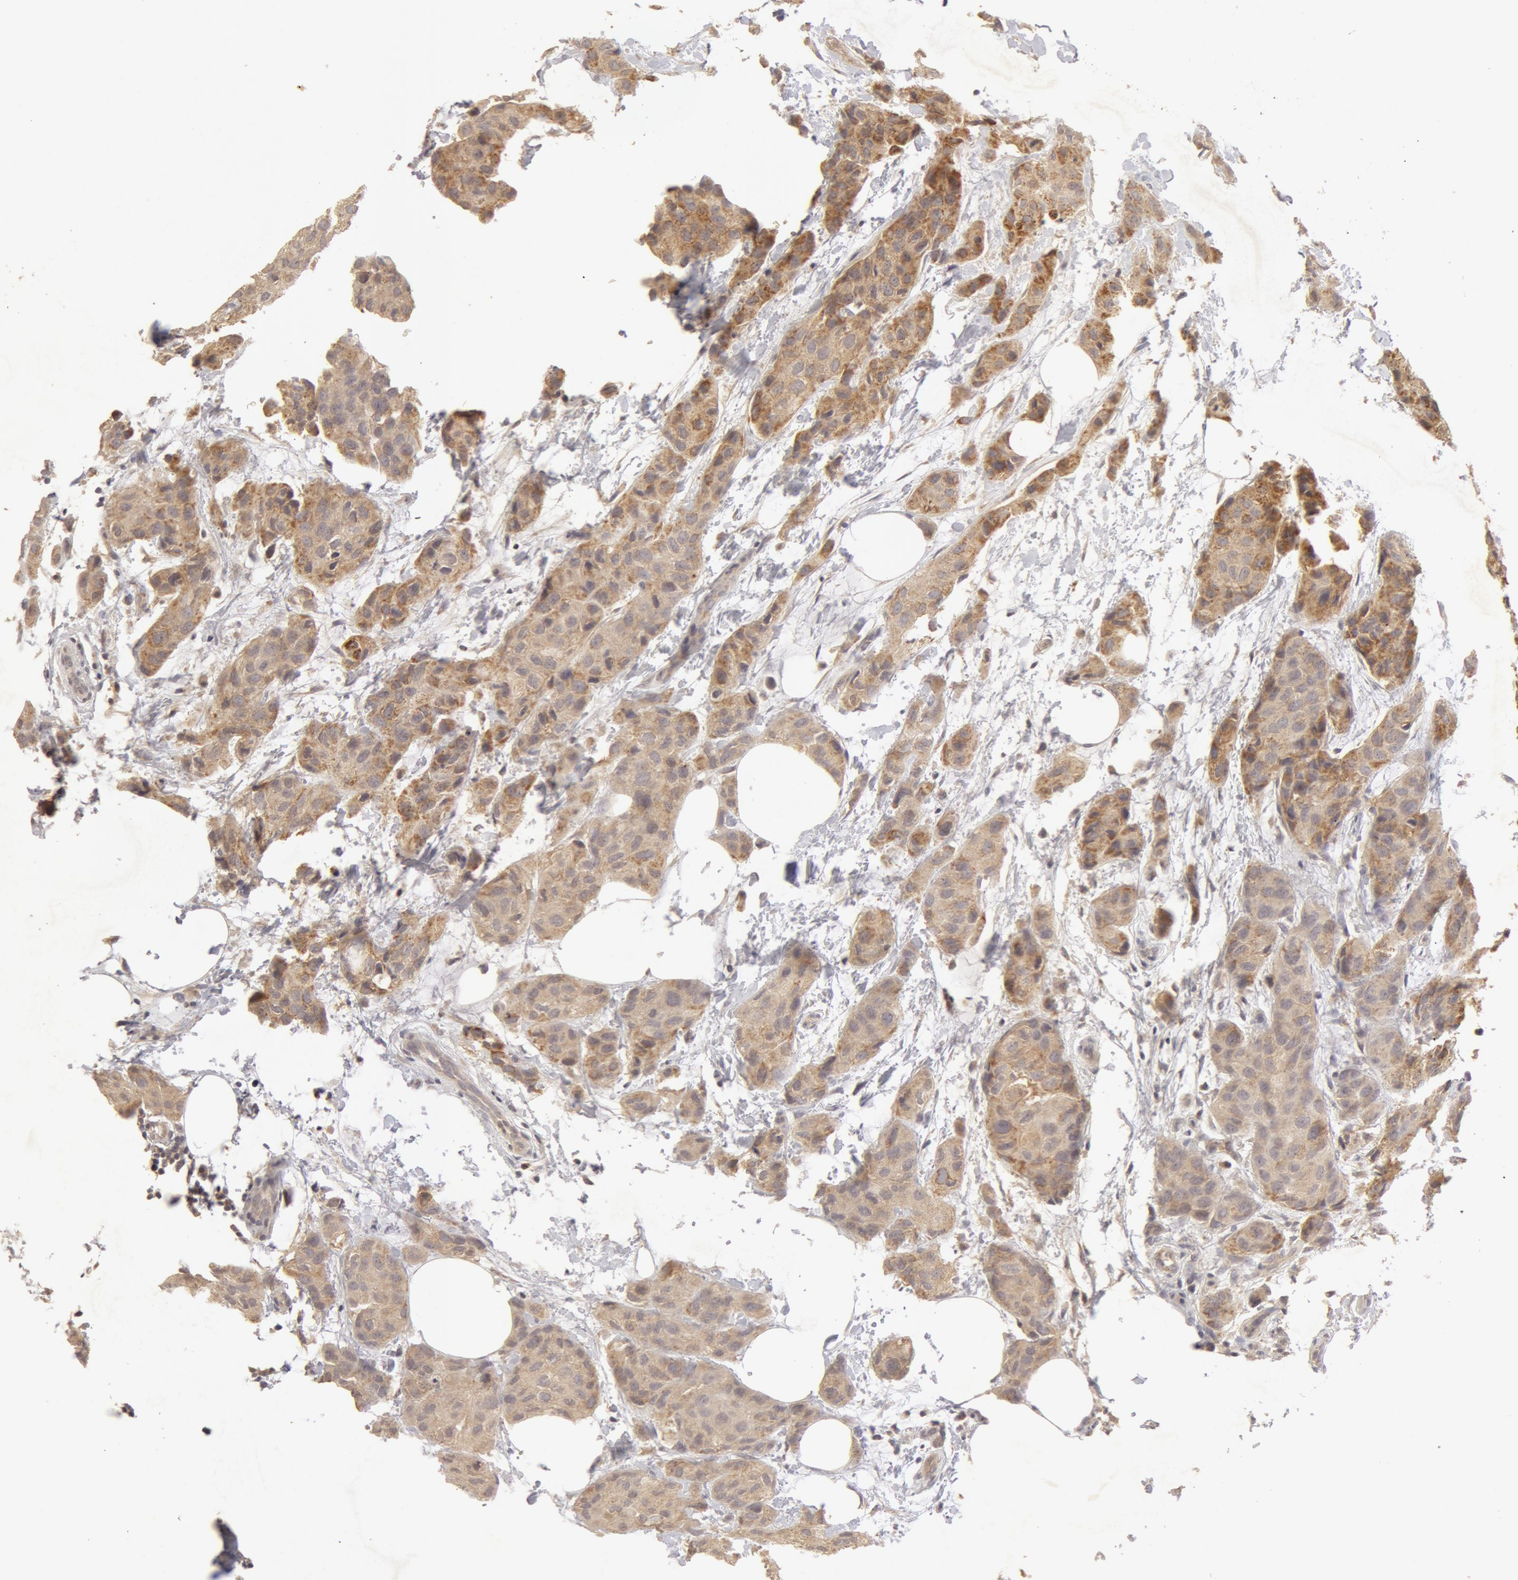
{"staining": {"intensity": "weak", "quantity": ">75%", "location": "cytoplasmic/membranous"}, "tissue": "breast cancer", "cell_type": "Tumor cells", "image_type": "cancer", "snomed": [{"axis": "morphology", "description": "Duct carcinoma"}, {"axis": "topography", "description": "Breast"}], "caption": "A photomicrograph of breast cancer stained for a protein demonstrates weak cytoplasmic/membranous brown staining in tumor cells. (Brightfield microscopy of DAB IHC at high magnification).", "gene": "ADPRH", "patient": {"sex": "female", "age": 68}}